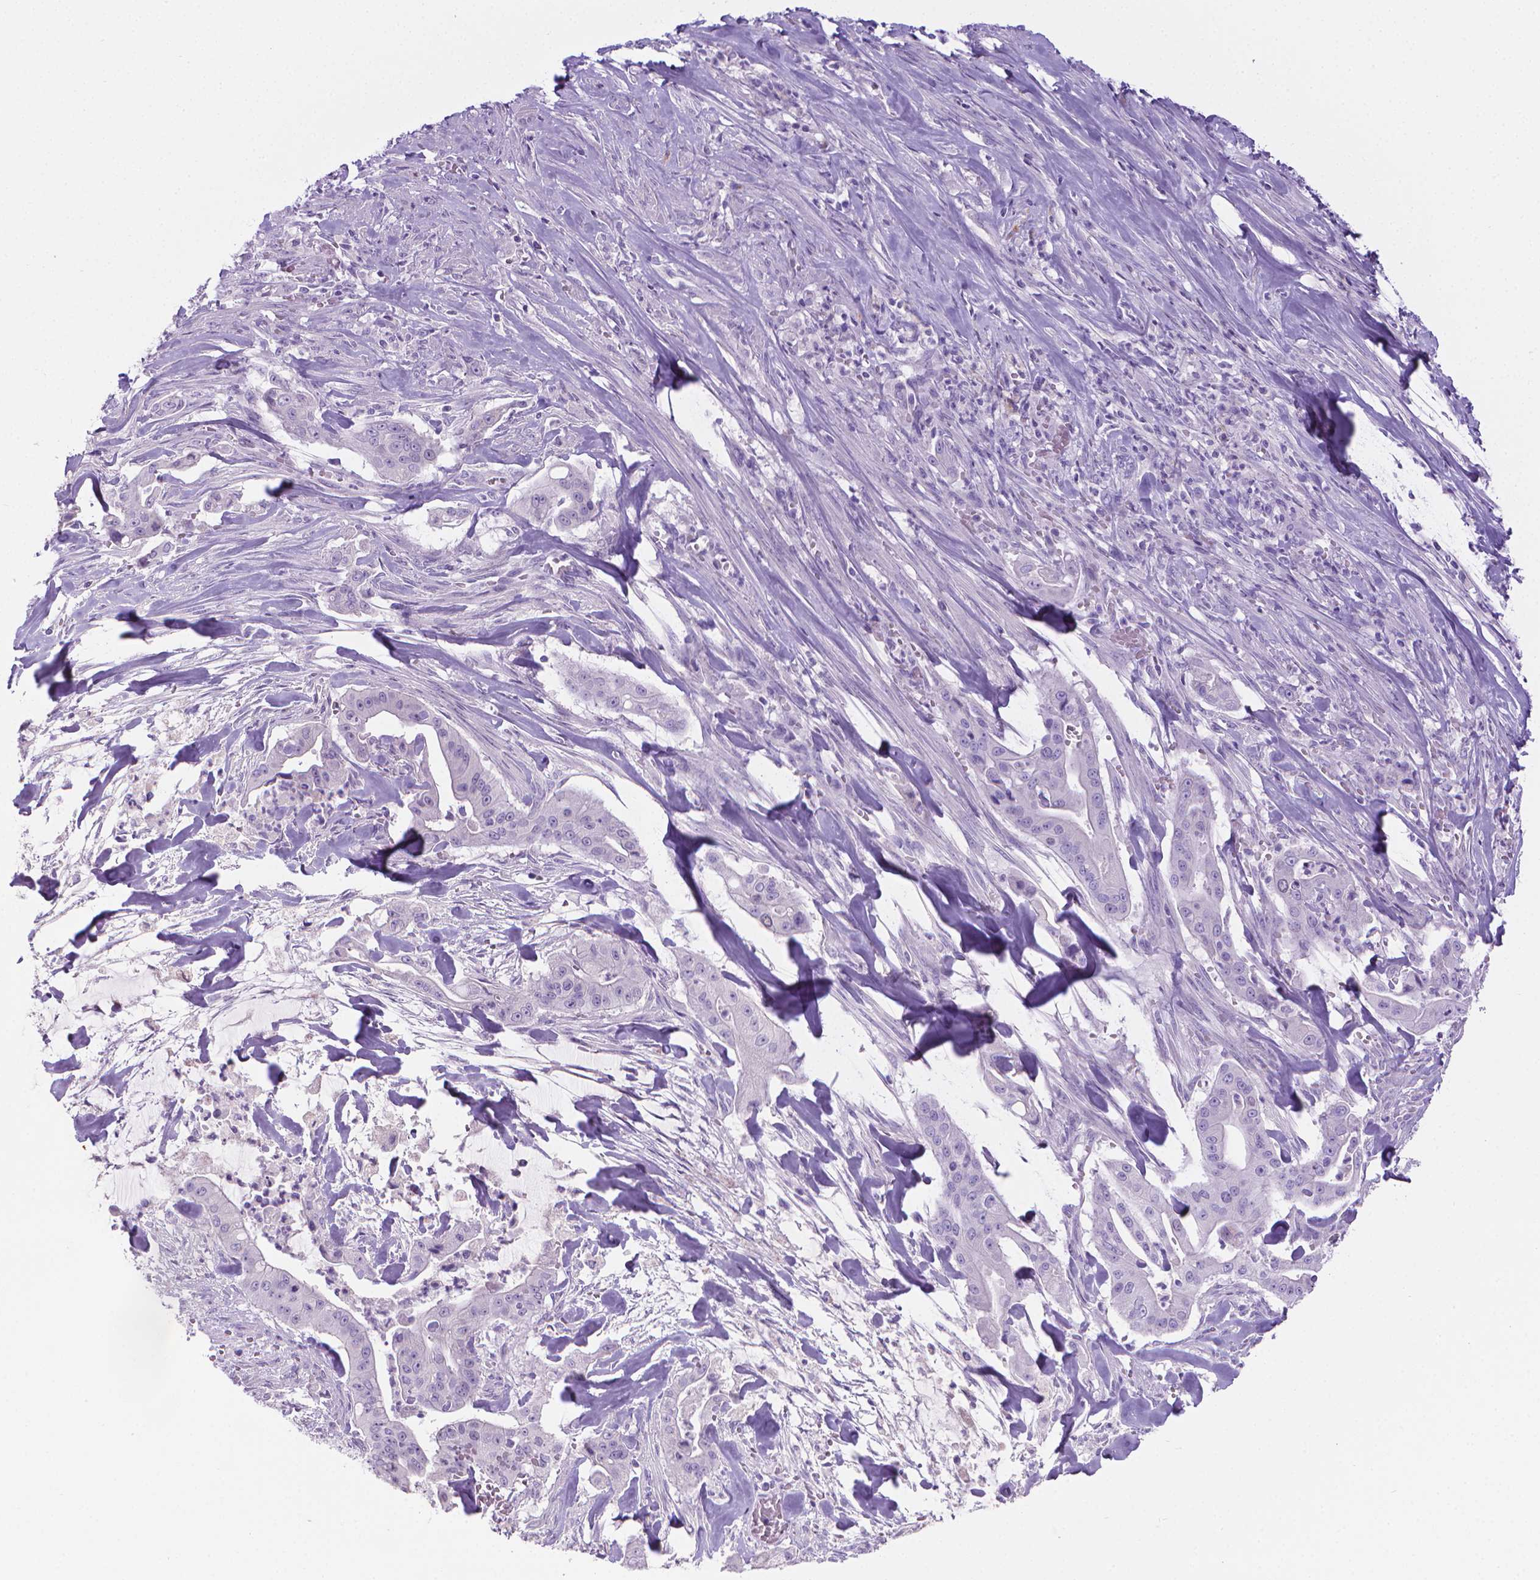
{"staining": {"intensity": "negative", "quantity": "none", "location": "none"}, "tissue": "pancreatic cancer", "cell_type": "Tumor cells", "image_type": "cancer", "snomed": [{"axis": "morphology", "description": "Normal tissue, NOS"}, {"axis": "morphology", "description": "Inflammation, NOS"}, {"axis": "morphology", "description": "Adenocarcinoma, NOS"}, {"axis": "topography", "description": "Pancreas"}], "caption": "IHC of human pancreatic cancer (adenocarcinoma) reveals no staining in tumor cells. (DAB IHC with hematoxylin counter stain).", "gene": "SPAG6", "patient": {"sex": "male", "age": 57}}